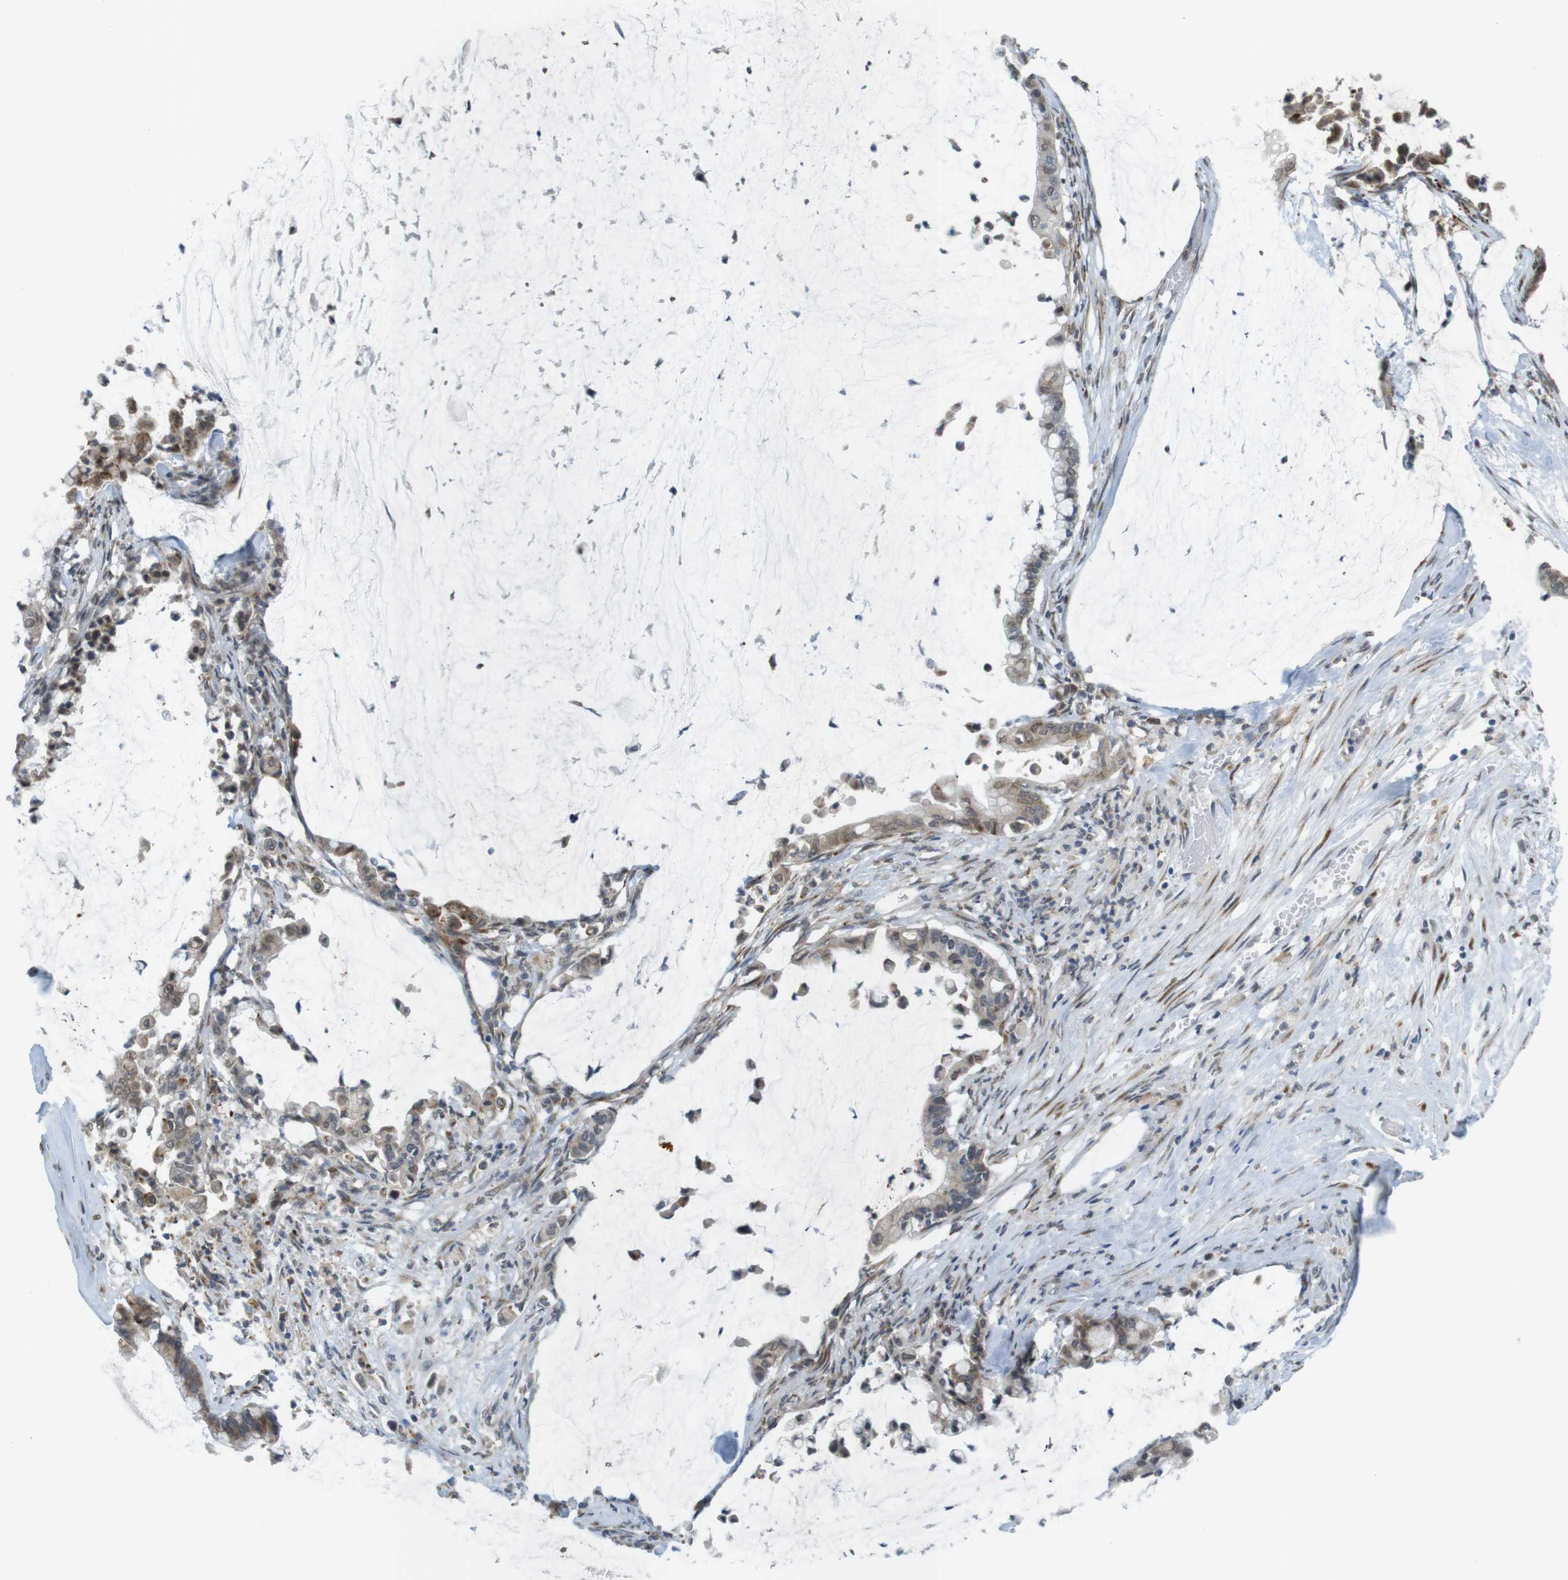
{"staining": {"intensity": "weak", "quantity": ">75%", "location": "cytoplasmic/membranous,nuclear"}, "tissue": "pancreatic cancer", "cell_type": "Tumor cells", "image_type": "cancer", "snomed": [{"axis": "morphology", "description": "Adenocarcinoma, NOS"}, {"axis": "topography", "description": "Pancreas"}], "caption": "This histopathology image exhibits immunohistochemistry staining of pancreatic cancer (adenocarcinoma), with low weak cytoplasmic/membranous and nuclear expression in approximately >75% of tumor cells.", "gene": "FZD10", "patient": {"sex": "male", "age": 41}}